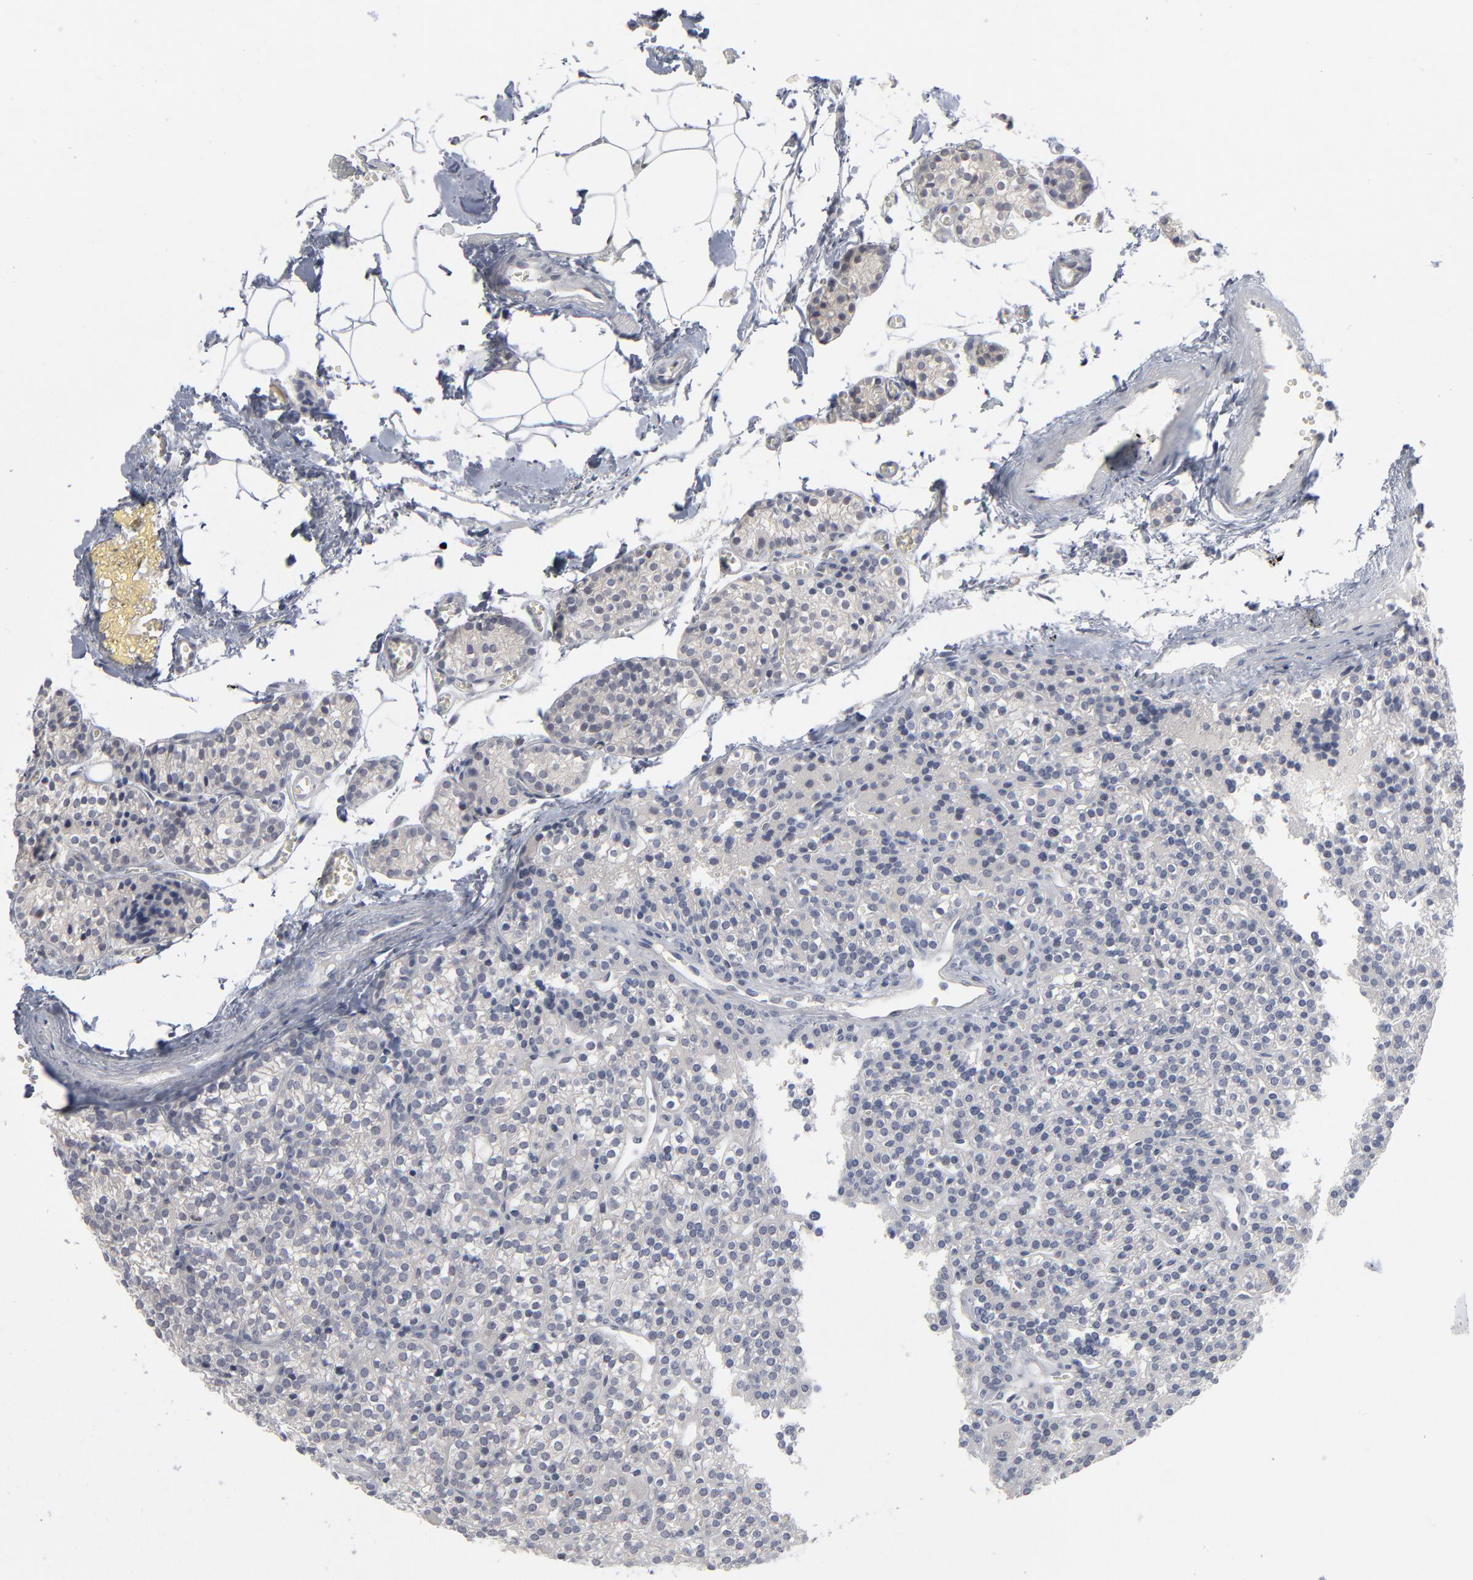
{"staining": {"intensity": "negative", "quantity": "none", "location": "none"}, "tissue": "parathyroid gland", "cell_type": "Glandular cells", "image_type": "normal", "snomed": [{"axis": "morphology", "description": "Normal tissue, NOS"}, {"axis": "topography", "description": "Parathyroid gland"}], "caption": "Human parathyroid gland stained for a protein using immunohistochemistry (IHC) demonstrates no positivity in glandular cells.", "gene": "FOXN2", "patient": {"sex": "female", "age": 50}}